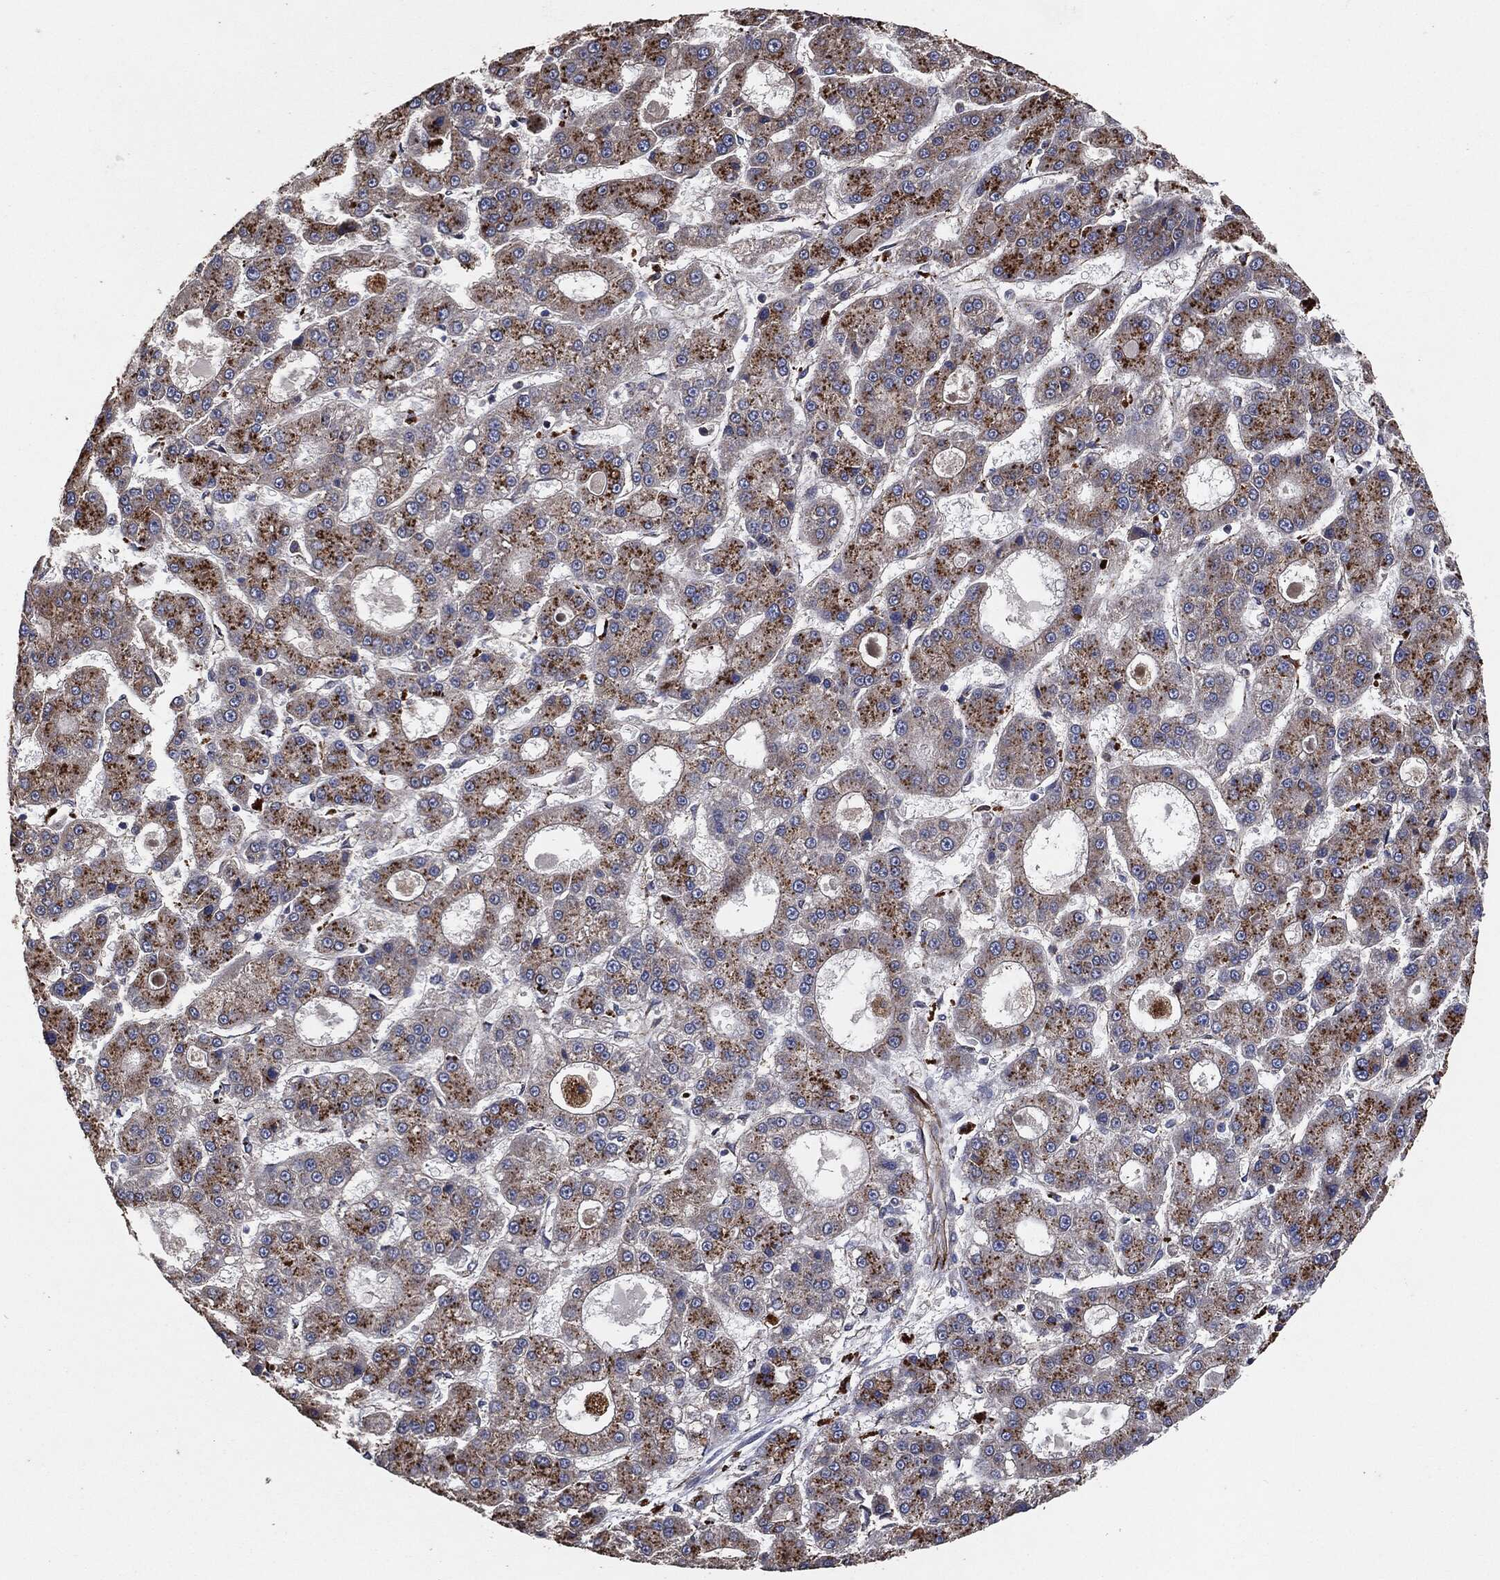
{"staining": {"intensity": "strong", "quantity": "25%-75%", "location": "cytoplasmic/membranous"}, "tissue": "liver cancer", "cell_type": "Tumor cells", "image_type": "cancer", "snomed": [{"axis": "morphology", "description": "Carcinoma, Hepatocellular, NOS"}, {"axis": "topography", "description": "Liver"}], "caption": "Brown immunohistochemical staining in human liver cancer (hepatocellular carcinoma) reveals strong cytoplasmic/membranous staining in approximately 25%-75% of tumor cells.", "gene": "CTNNA1", "patient": {"sex": "male", "age": 70}}